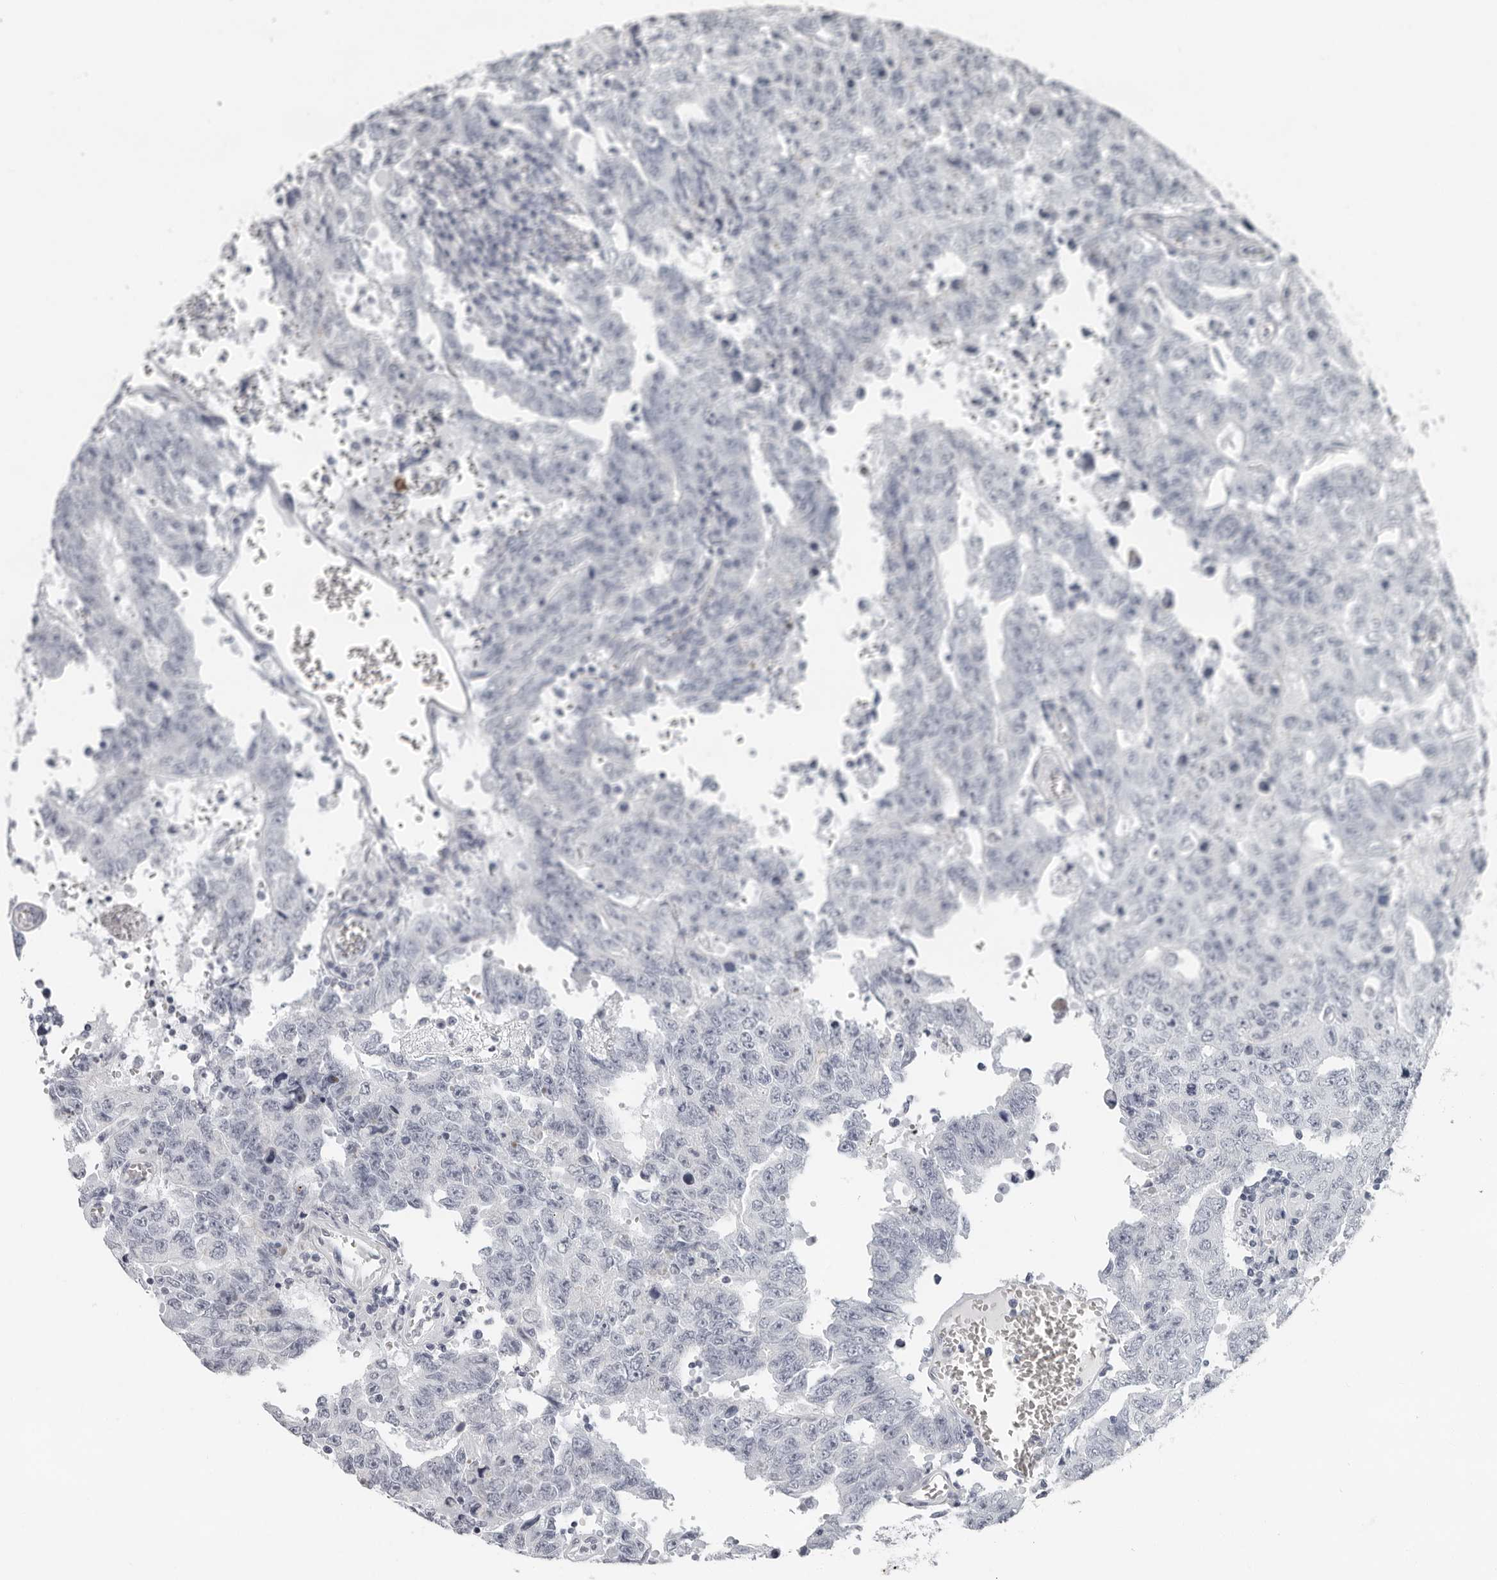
{"staining": {"intensity": "negative", "quantity": "none", "location": "none"}, "tissue": "testis cancer", "cell_type": "Tumor cells", "image_type": "cancer", "snomed": [{"axis": "morphology", "description": "Carcinoma, Embryonal, NOS"}, {"axis": "topography", "description": "Testis"}], "caption": "Histopathology image shows no protein staining in tumor cells of testis cancer (embryonal carcinoma) tissue.", "gene": "CCDC28B", "patient": {"sex": "male", "age": 26}}